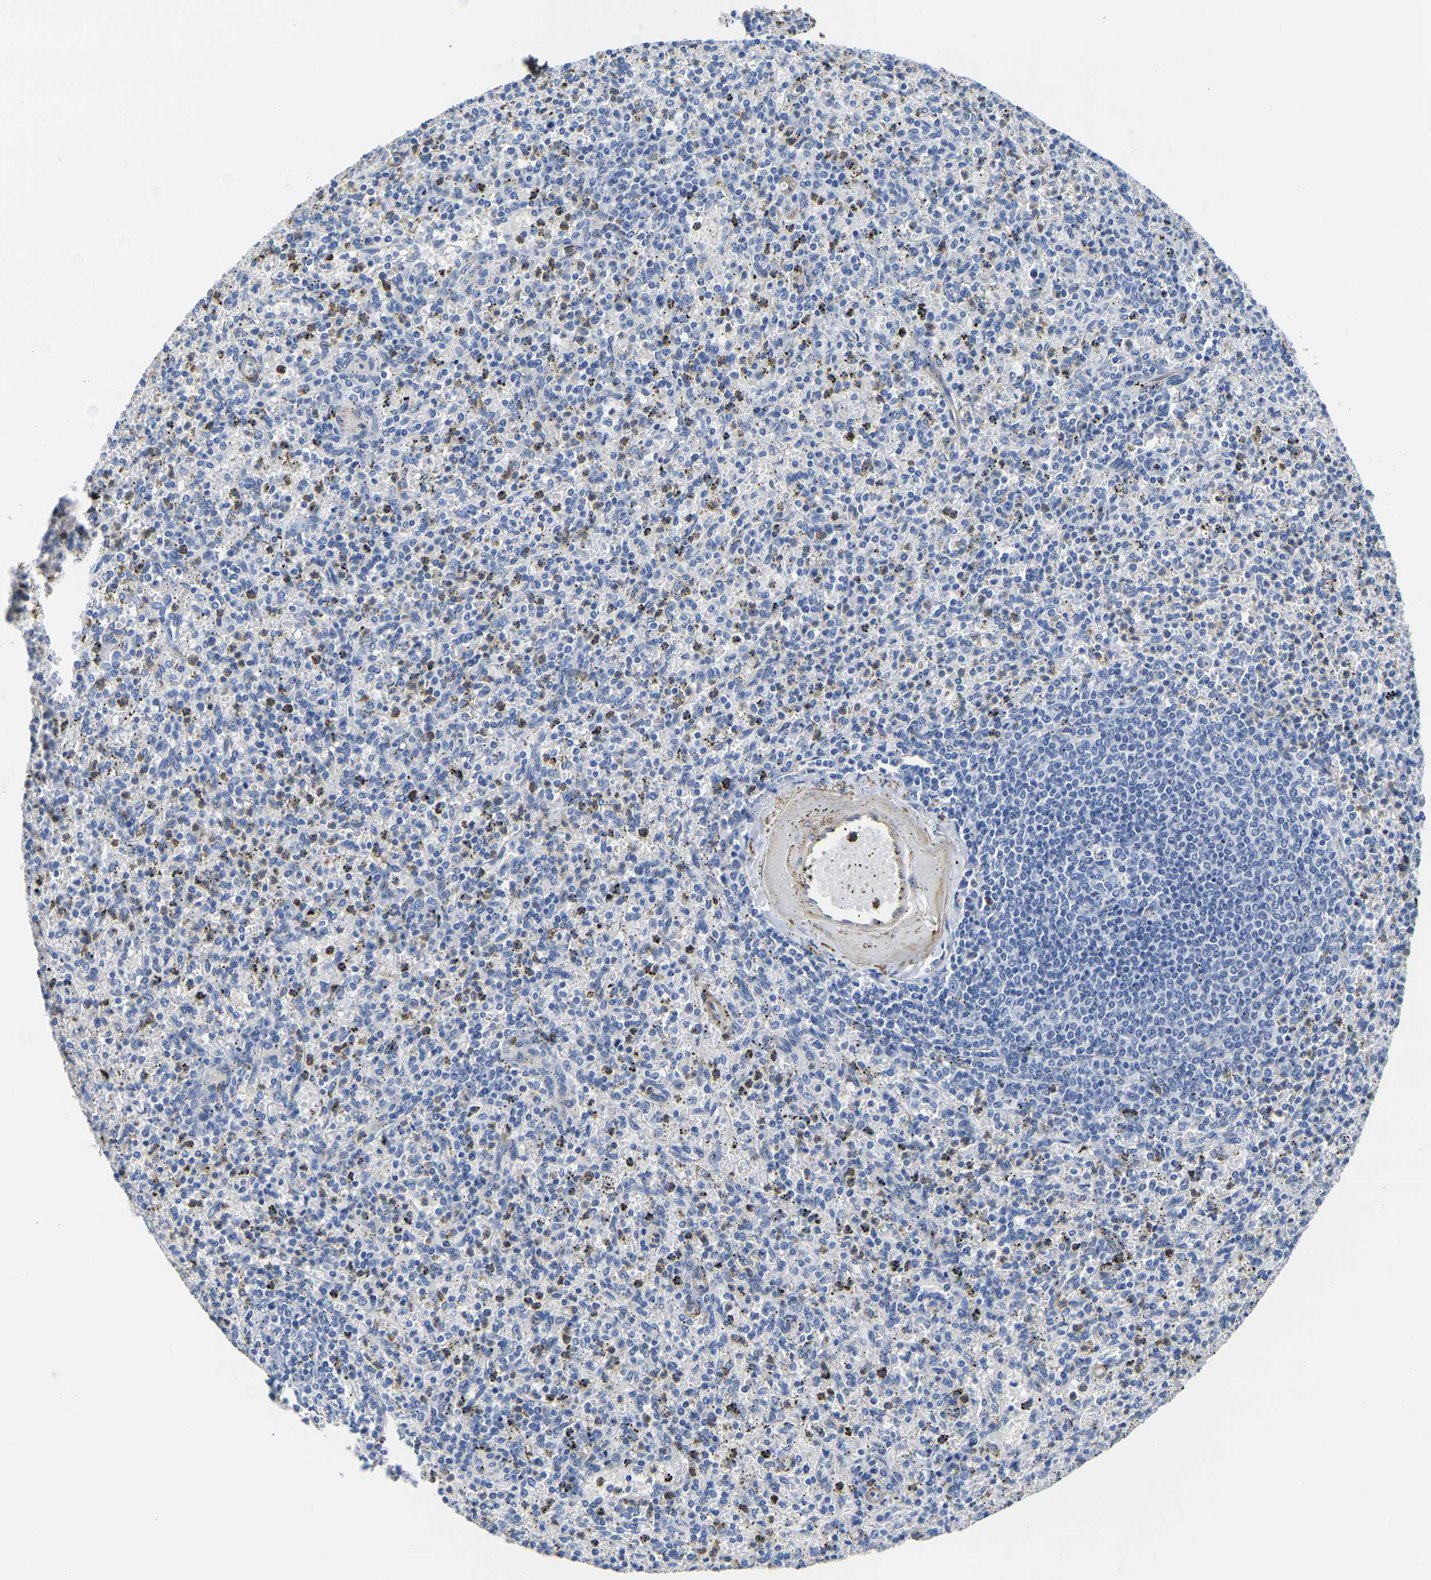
{"staining": {"intensity": "negative", "quantity": "none", "location": "none"}, "tissue": "spleen", "cell_type": "Cells in red pulp", "image_type": "normal", "snomed": [{"axis": "morphology", "description": "Normal tissue, NOS"}, {"axis": "topography", "description": "Spleen"}], "caption": "A micrograph of human spleen is negative for staining in cells in red pulp. (Brightfield microscopy of DAB (3,3'-diaminobenzidine) IHC at high magnification).", "gene": "SLC45A3", "patient": {"sex": "male", "age": 72}}